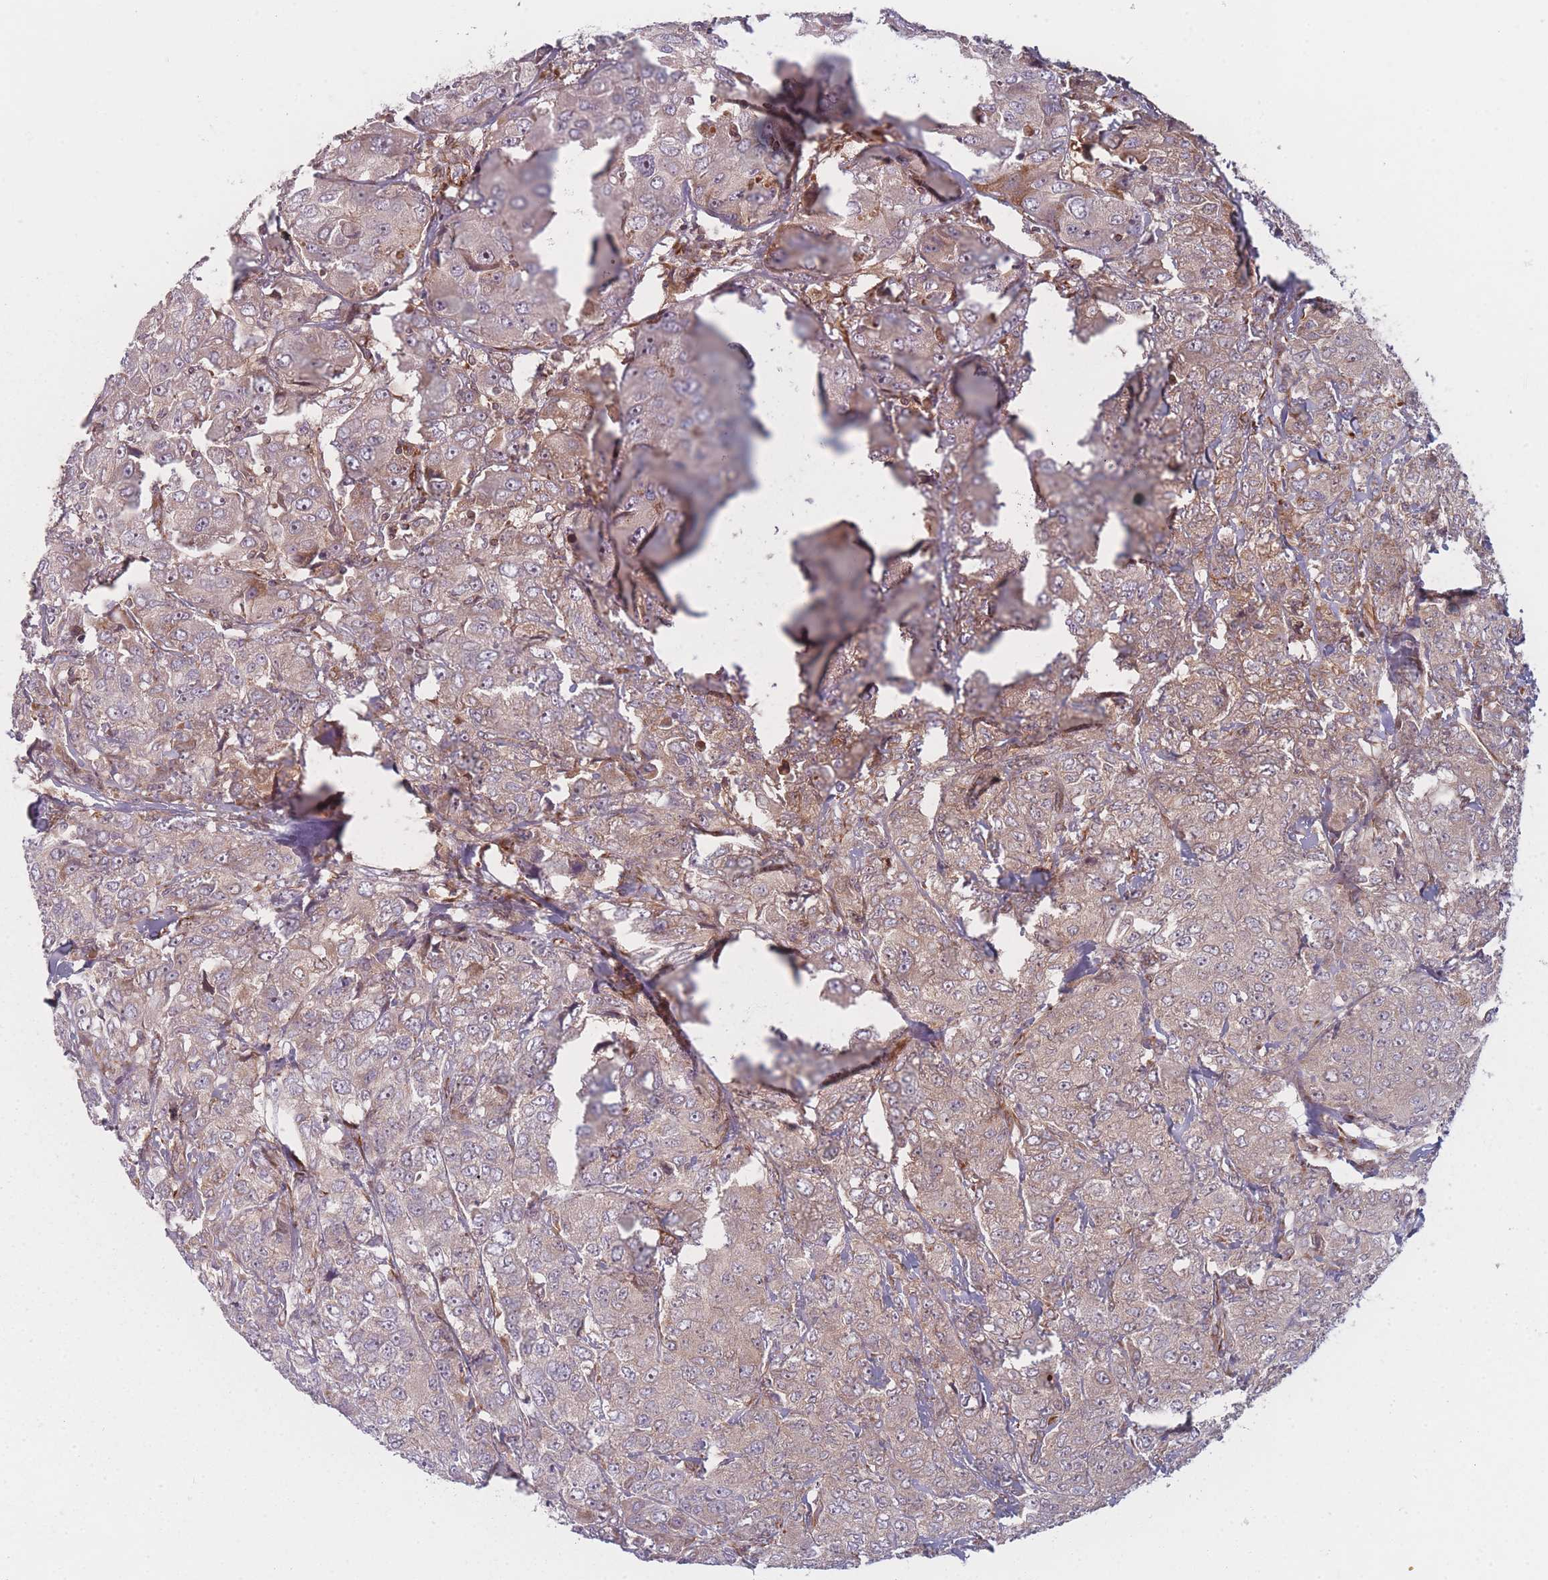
{"staining": {"intensity": "weak", "quantity": "<25%", "location": "cytoplasmic/membranous"}, "tissue": "breast cancer", "cell_type": "Tumor cells", "image_type": "cancer", "snomed": [{"axis": "morphology", "description": "Duct carcinoma"}, {"axis": "topography", "description": "Breast"}], "caption": "Tumor cells show no significant expression in breast cancer.", "gene": "EEF1AKMT2", "patient": {"sex": "female", "age": 43}}